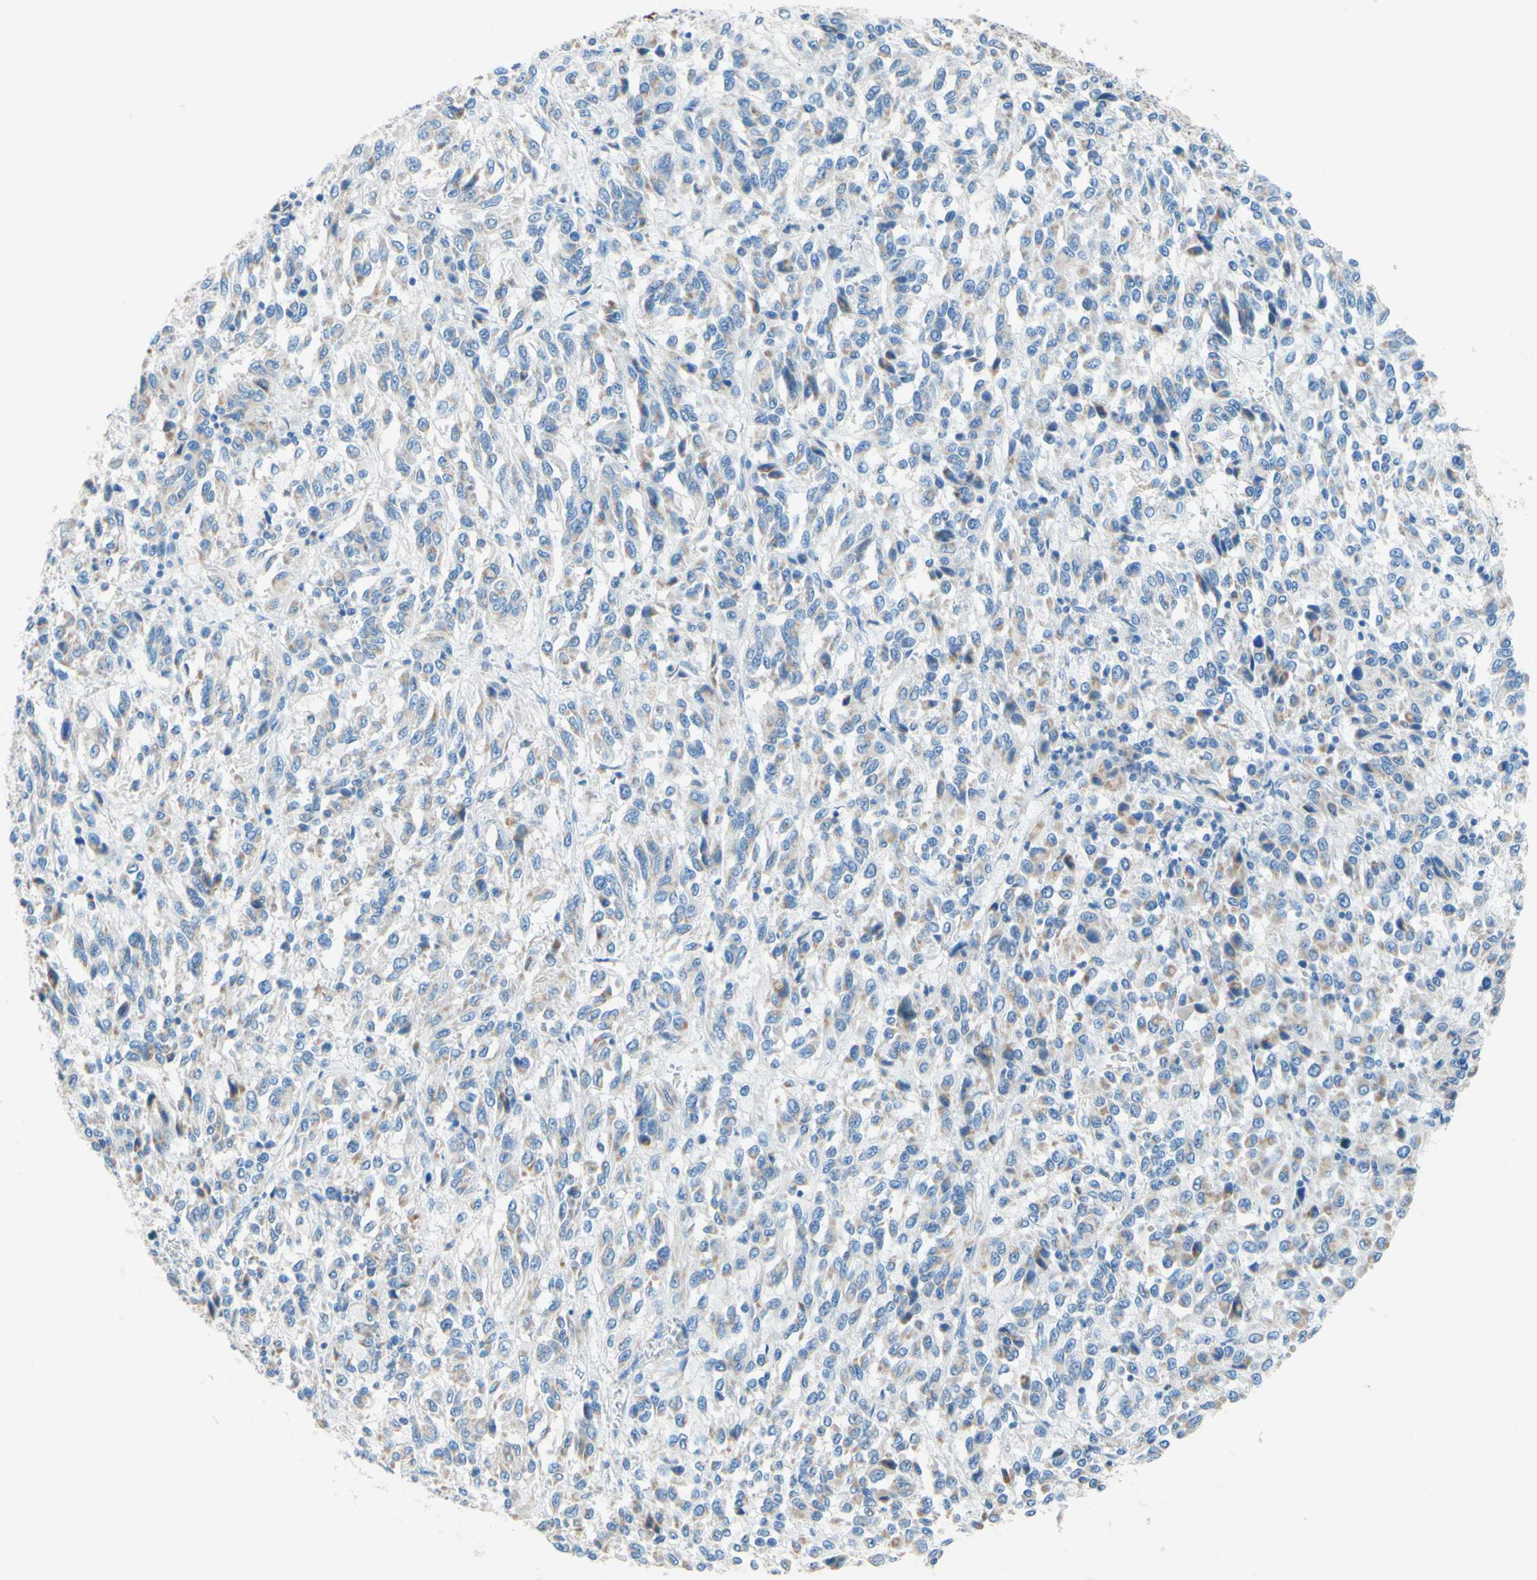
{"staining": {"intensity": "weak", "quantity": "25%-75%", "location": "cytoplasmic/membranous"}, "tissue": "melanoma", "cell_type": "Tumor cells", "image_type": "cancer", "snomed": [{"axis": "morphology", "description": "Malignant melanoma, Metastatic site"}, {"axis": "topography", "description": "Lung"}], "caption": "Human malignant melanoma (metastatic site) stained with a brown dye reveals weak cytoplasmic/membranous positive staining in about 25%-75% of tumor cells.", "gene": "SLC46A1", "patient": {"sex": "male", "age": 64}}